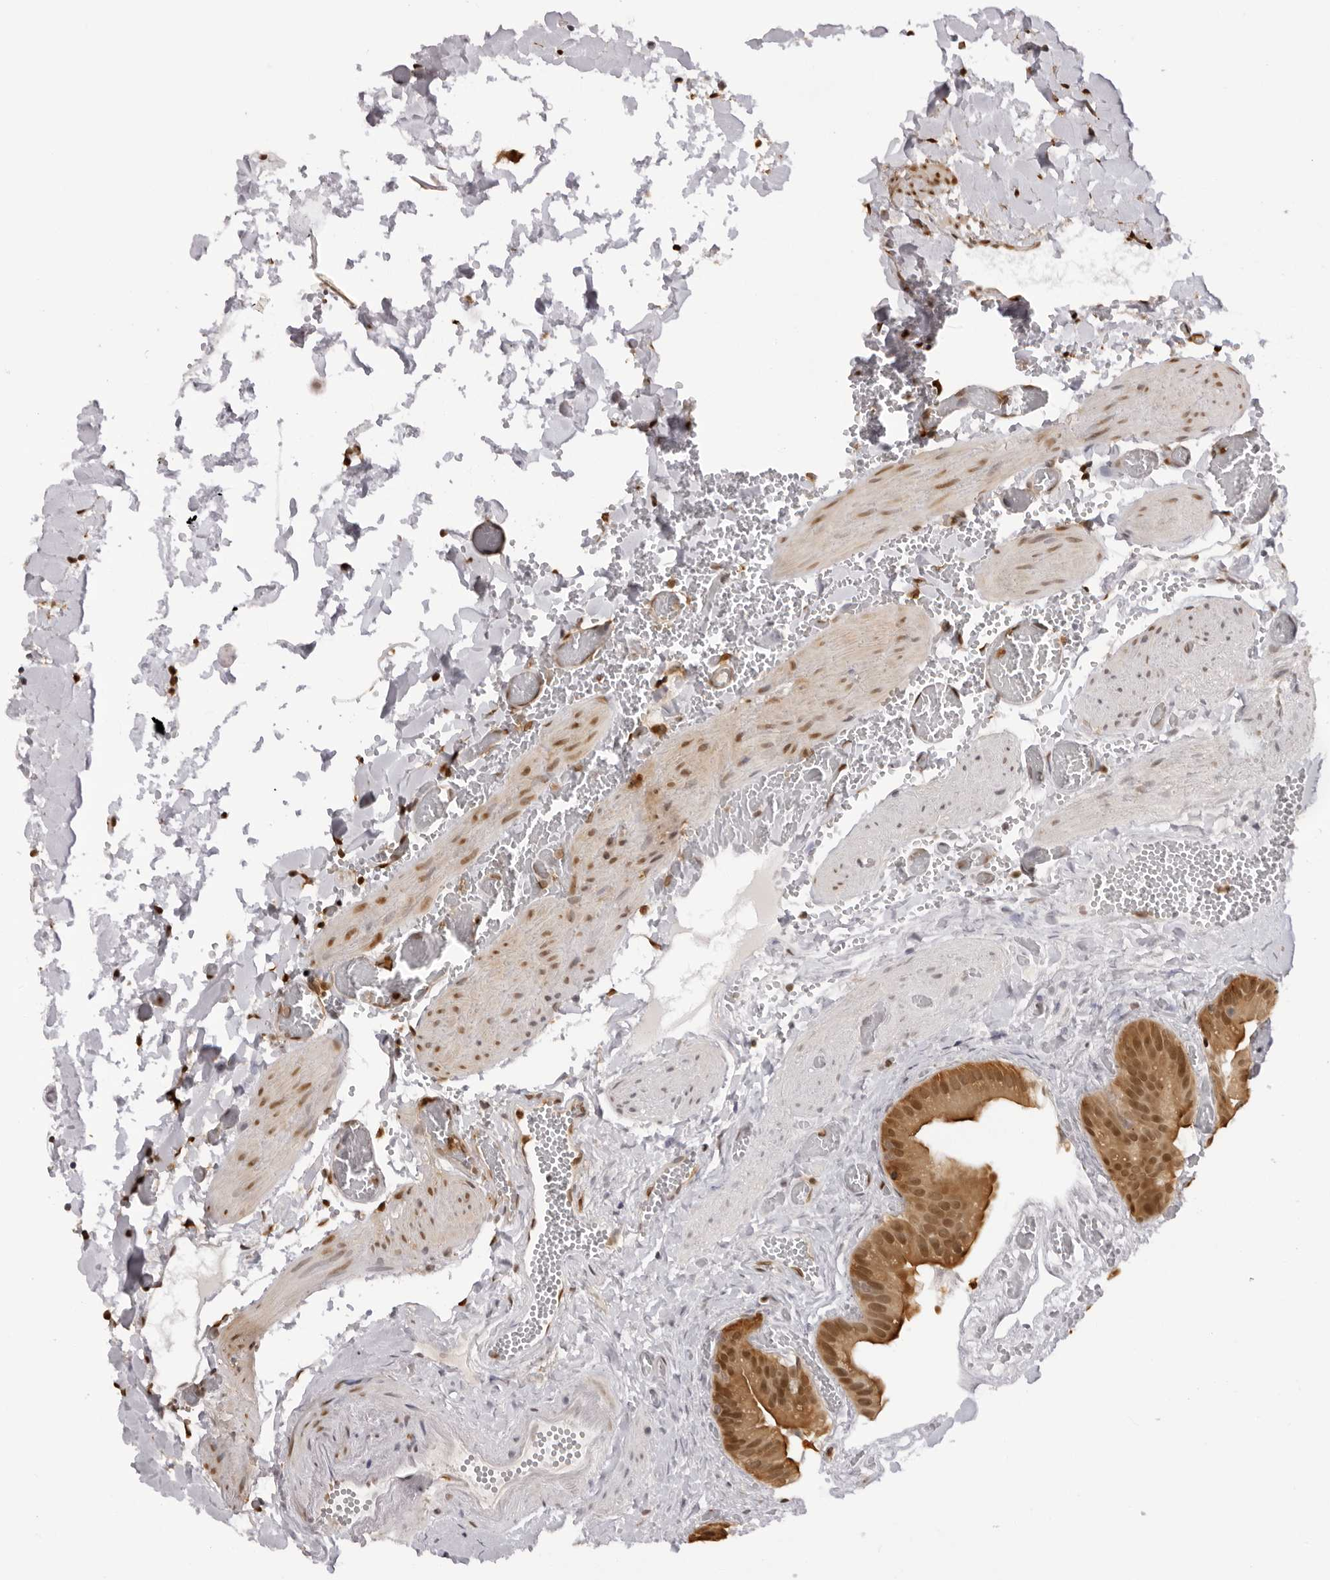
{"staining": {"intensity": "moderate", "quantity": ">75%", "location": "cytoplasmic/membranous,nuclear"}, "tissue": "gallbladder", "cell_type": "Glandular cells", "image_type": "normal", "snomed": [{"axis": "morphology", "description": "Normal tissue, NOS"}, {"axis": "topography", "description": "Gallbladder"}], "caption": "Protein expression analysis of normal human gallbladder reveals moderate cytoplasmic/membranous,nuclear expression in approximately >75% of glandular cells. (Brightfield microscopy of DAB IHC at high magnification).", "gene": "HSPA4", "patient": {"sex": "female", "age": 64}}